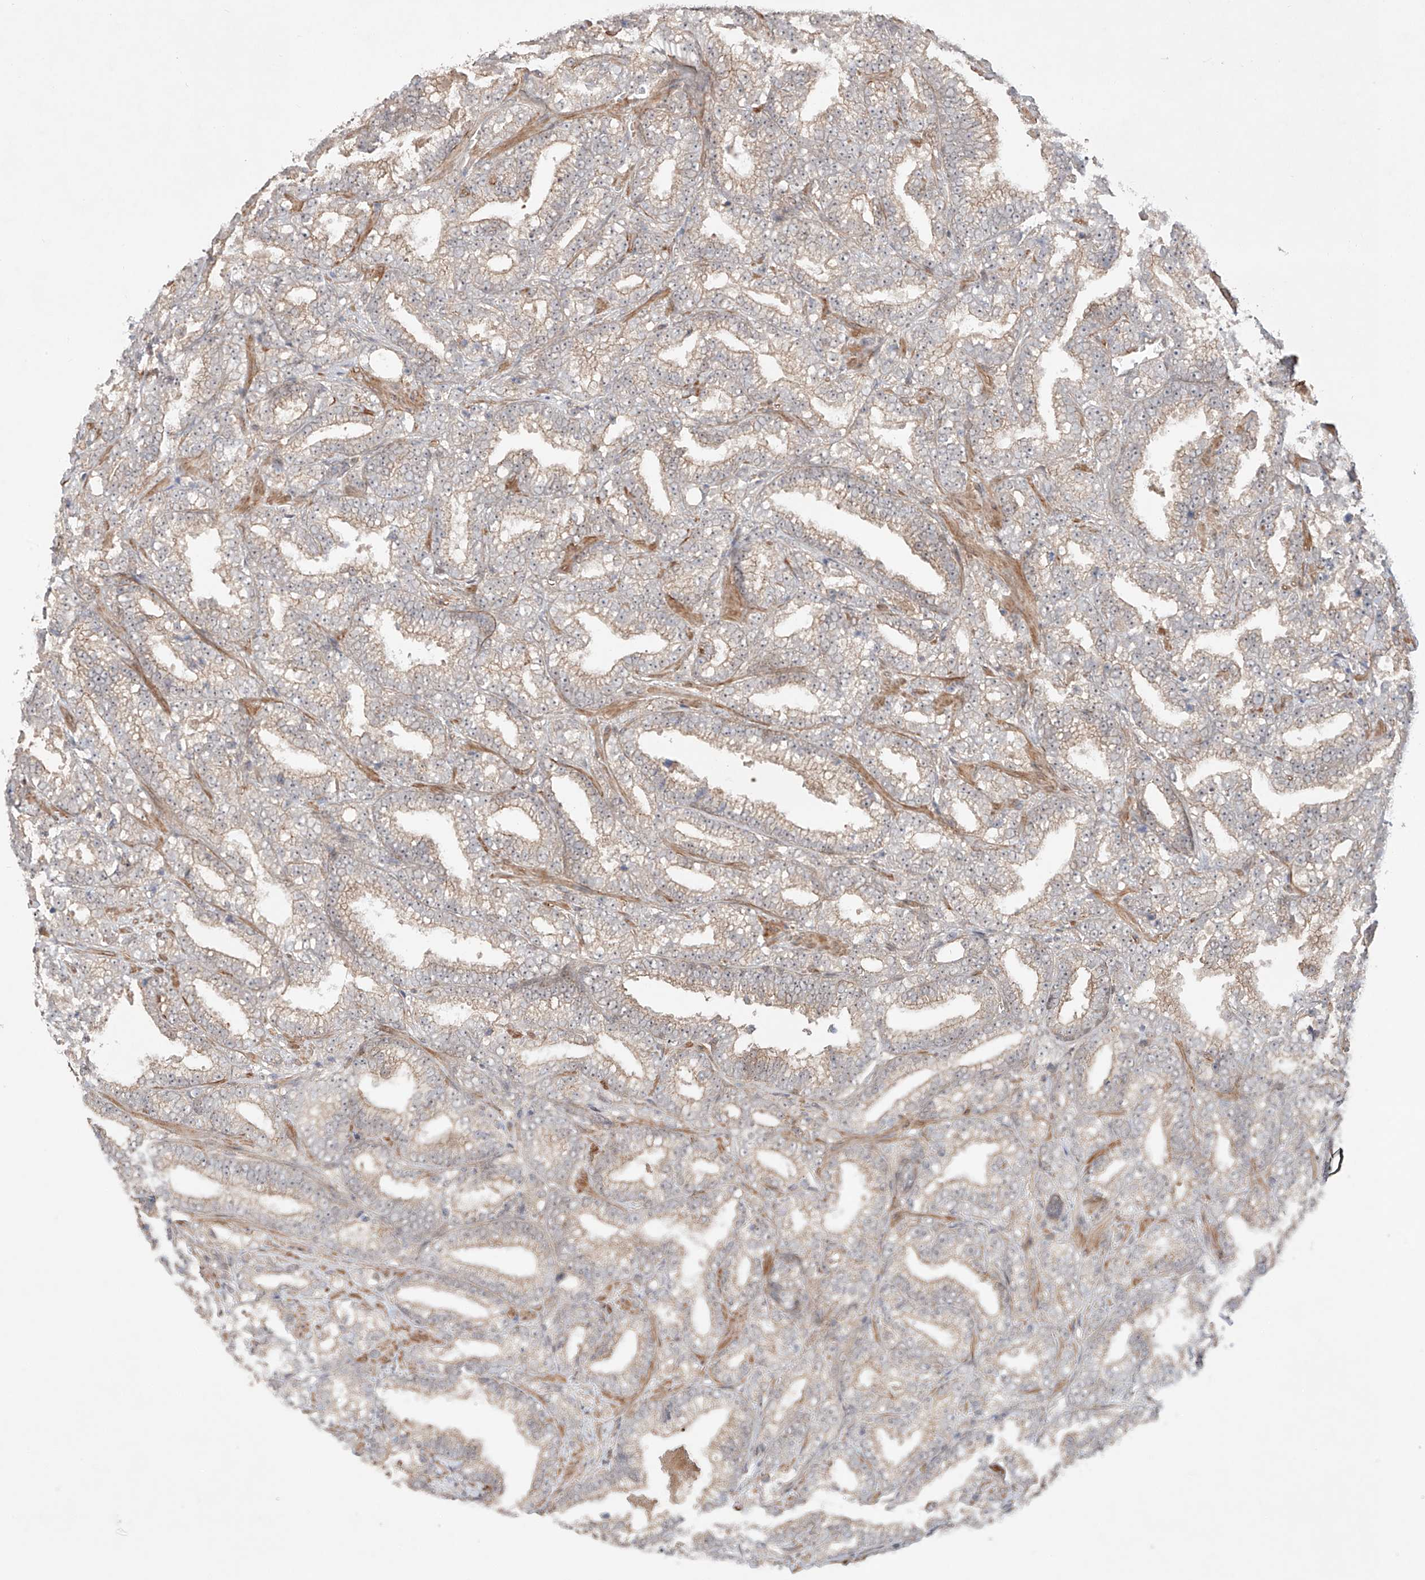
{"staining": {"intensity": "weak", "quantity": "<25%", "location": "cytoplasmic/membranous"}, "tissue": "prostate cancer", "cell_type": "Tumor cells", "image_type": "cancer", "snomed": [{"axis": "morphology", "description": "Adenocarcinoma, High grade"}, {"axis": "topography", "description": "Prostate and seminal vesicle, NOS"}], "caption": "IHC photomicrograph of human adenocarcinoma (high-grade) (prostate) stained for a protein (brown), which shows no staining in tumor cells. The staining was performed using DAB to visualize the protein expression in brown, while the nuclei were stained in blue with hematoxylin (Magnification: 20x).", "gene": "TSR2", "patient": {"sex": "male", "age": 67}}